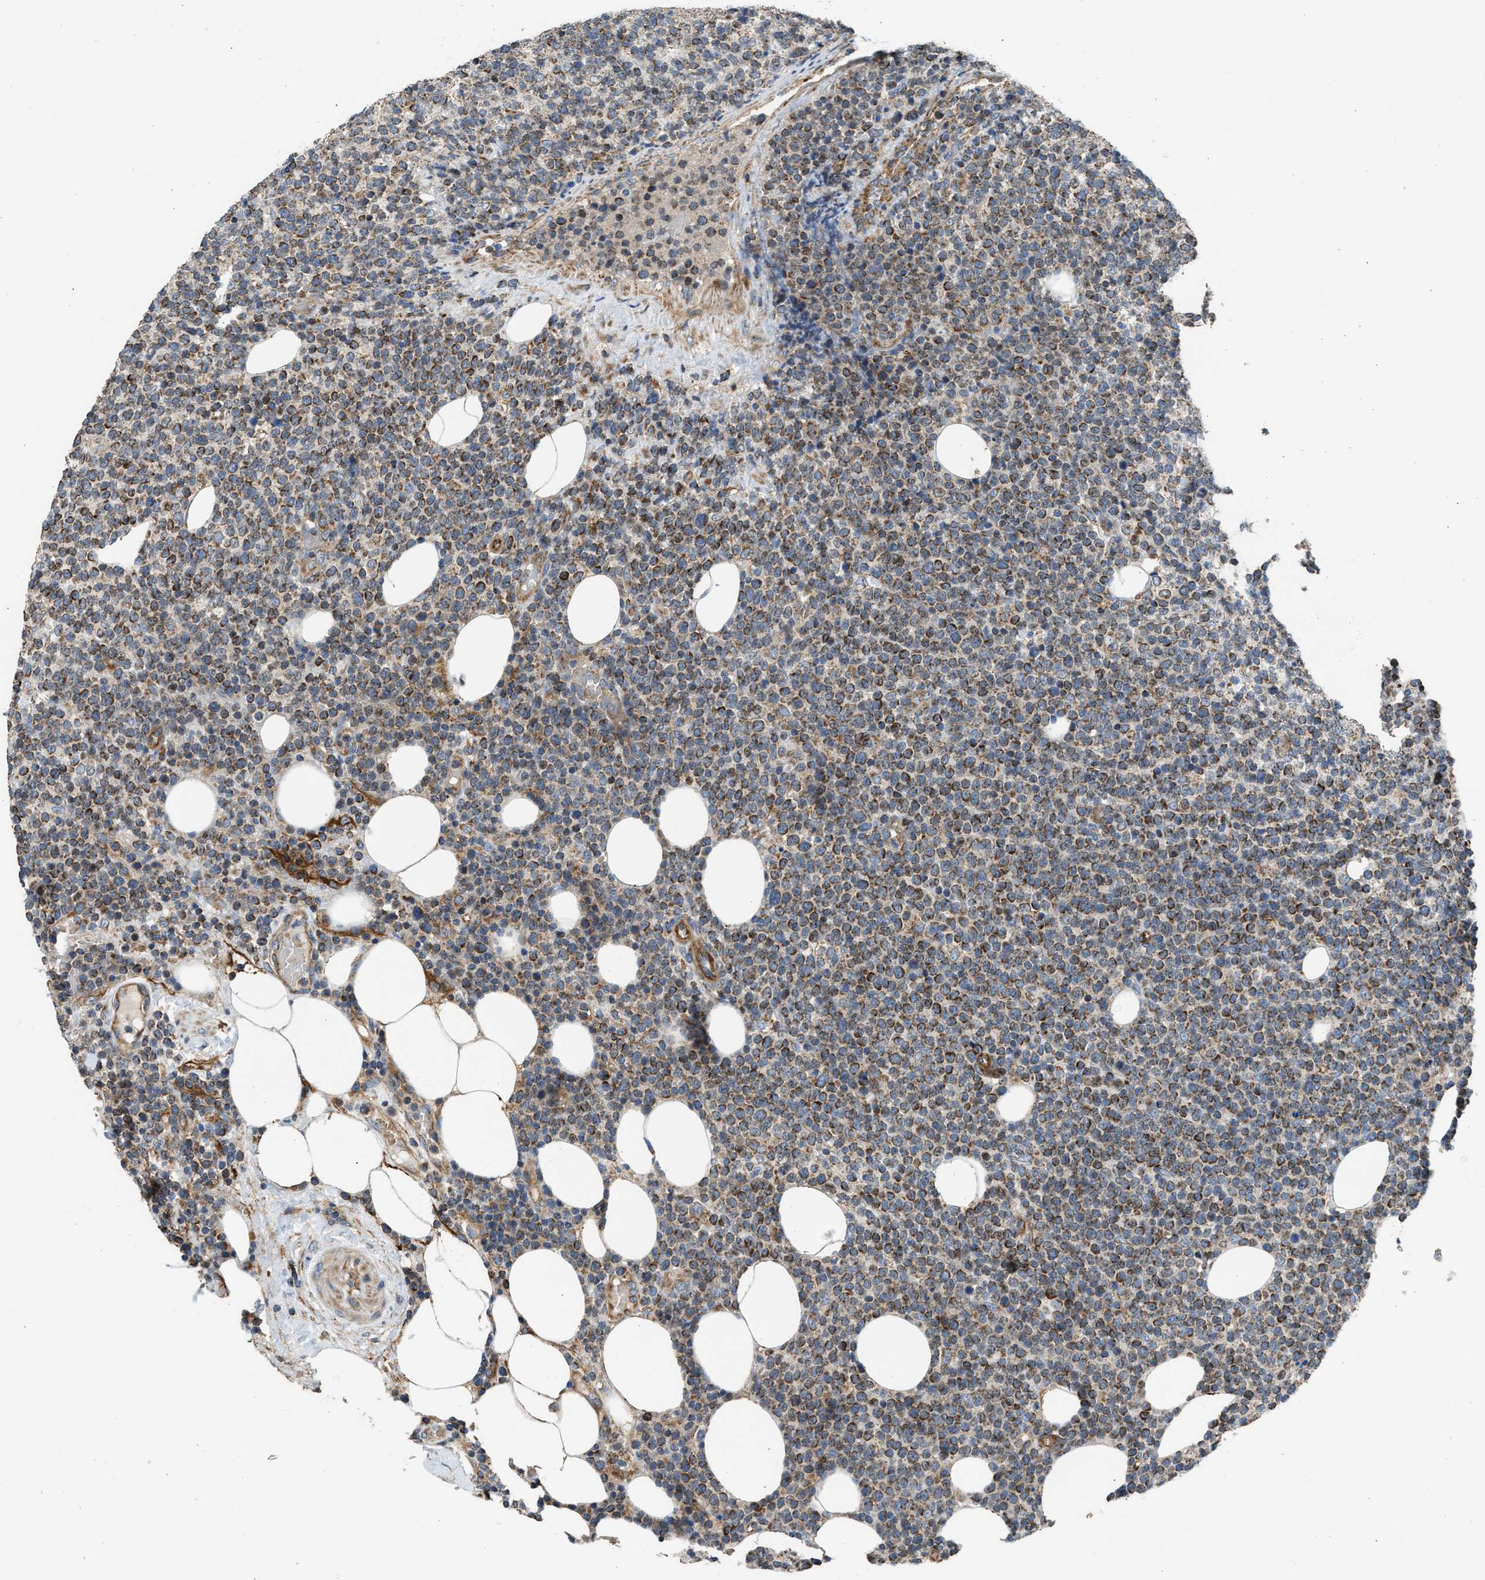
{"staining": {"intensity": "moderate", "quantity": ">75%", "location": "cytoplasmic/membranous"}, "tissue": "lymphoma", "cell_type": "Tumor cells", "image_type": "cancer", "snomed": [{"axis": "morphology", "description": "Malignant lymphoma, non-Hodgkin's type, High grade"}, {"axis": "topography", "description": "Lymph node"}], "caption": "Immunohistochemistry (IHC) (DAB (3,3'-diaminobenzidine)) staining of human malignant lymphoma, non-Hodgkin's type (high-grade) reveals moderate cytoplasmic/membranous protein positivity in approximately >75% of tumor cells.", "gene": "SLC10A3", "patient": {"sex": "male", "age": 61}}